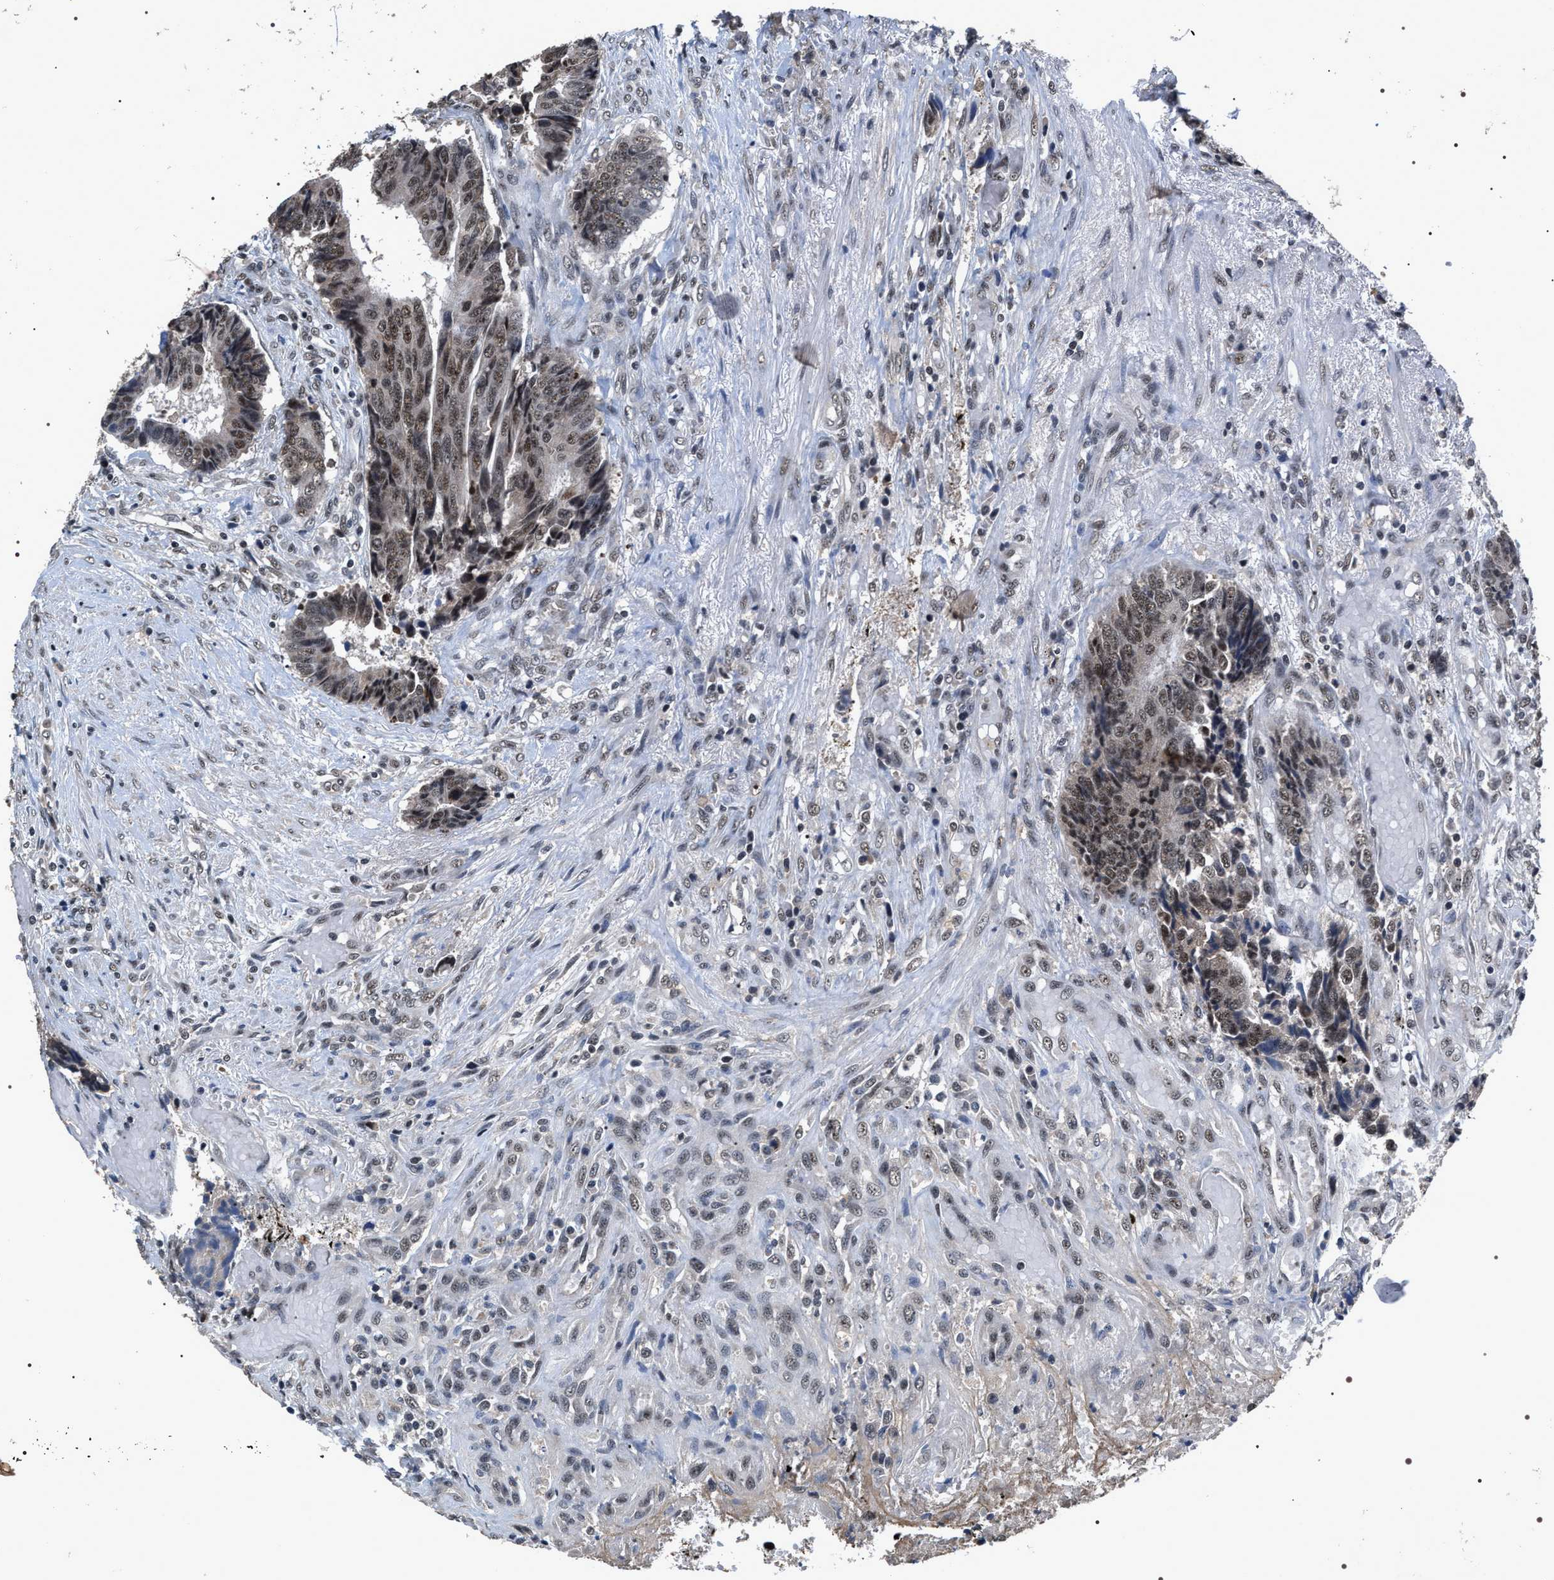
{"staining": {"intensity": "moderate", "quantity": ">75%", "location": "nuclear"}, "tissue": "colorectal cancer", "cell_type": "Tumor cells", "image_type": "cancer", "snomed": [{"axis": "morphology", "description": "Adenocarcinoma, NOS"}, {"axis": "topography", "description": "Rectum"}], "caption": "Immunohistochemical staining of colorectal cancer shows medium levels of moderate nuclear protein staining in about >75% of tumor cells.", "gene": "RRP1B", "patient": {"sex": "male", "age": 84}}